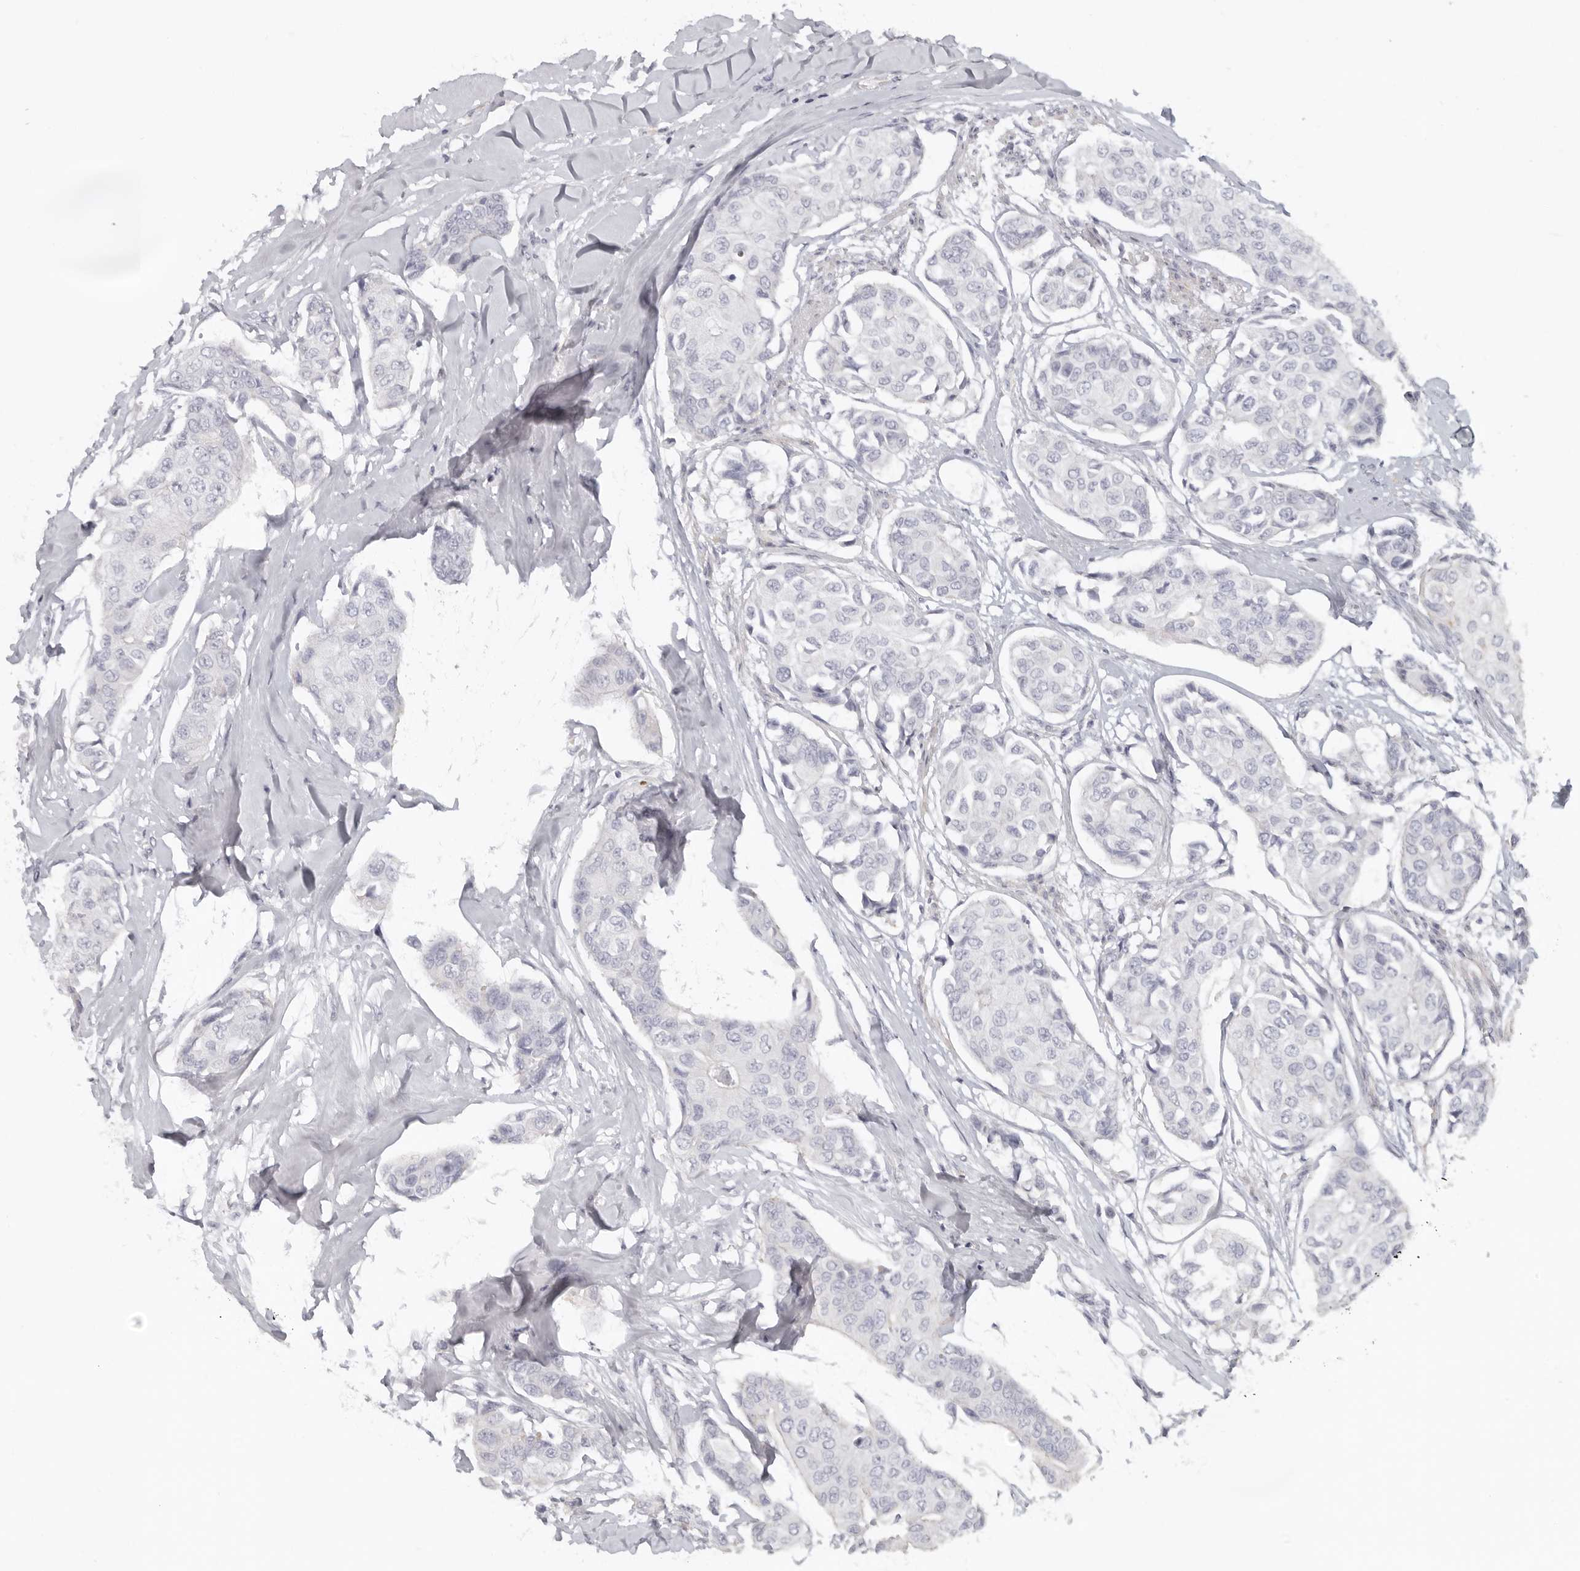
{"staining": {"intensity": "negative", "quantity": "none", "location": "none"}, "tissue": "breast cancer", "cell_type": "Tumor cells", "image_type": "cancer", "snomed": [{"axis": "morphology", "description": "Duct carcinoma"}, {"axis": "topography", "description": "Breast"}], "caption": "IHC photomicrograph of breast intraductal carcinoma stained for a protein (brown), which displays no positivity in tumor cells. (DAB IHC visualized using brightfield microscopy, high magnification).", "gene": "RXFP1", "patient": {"sex": "female", "age": 80}}